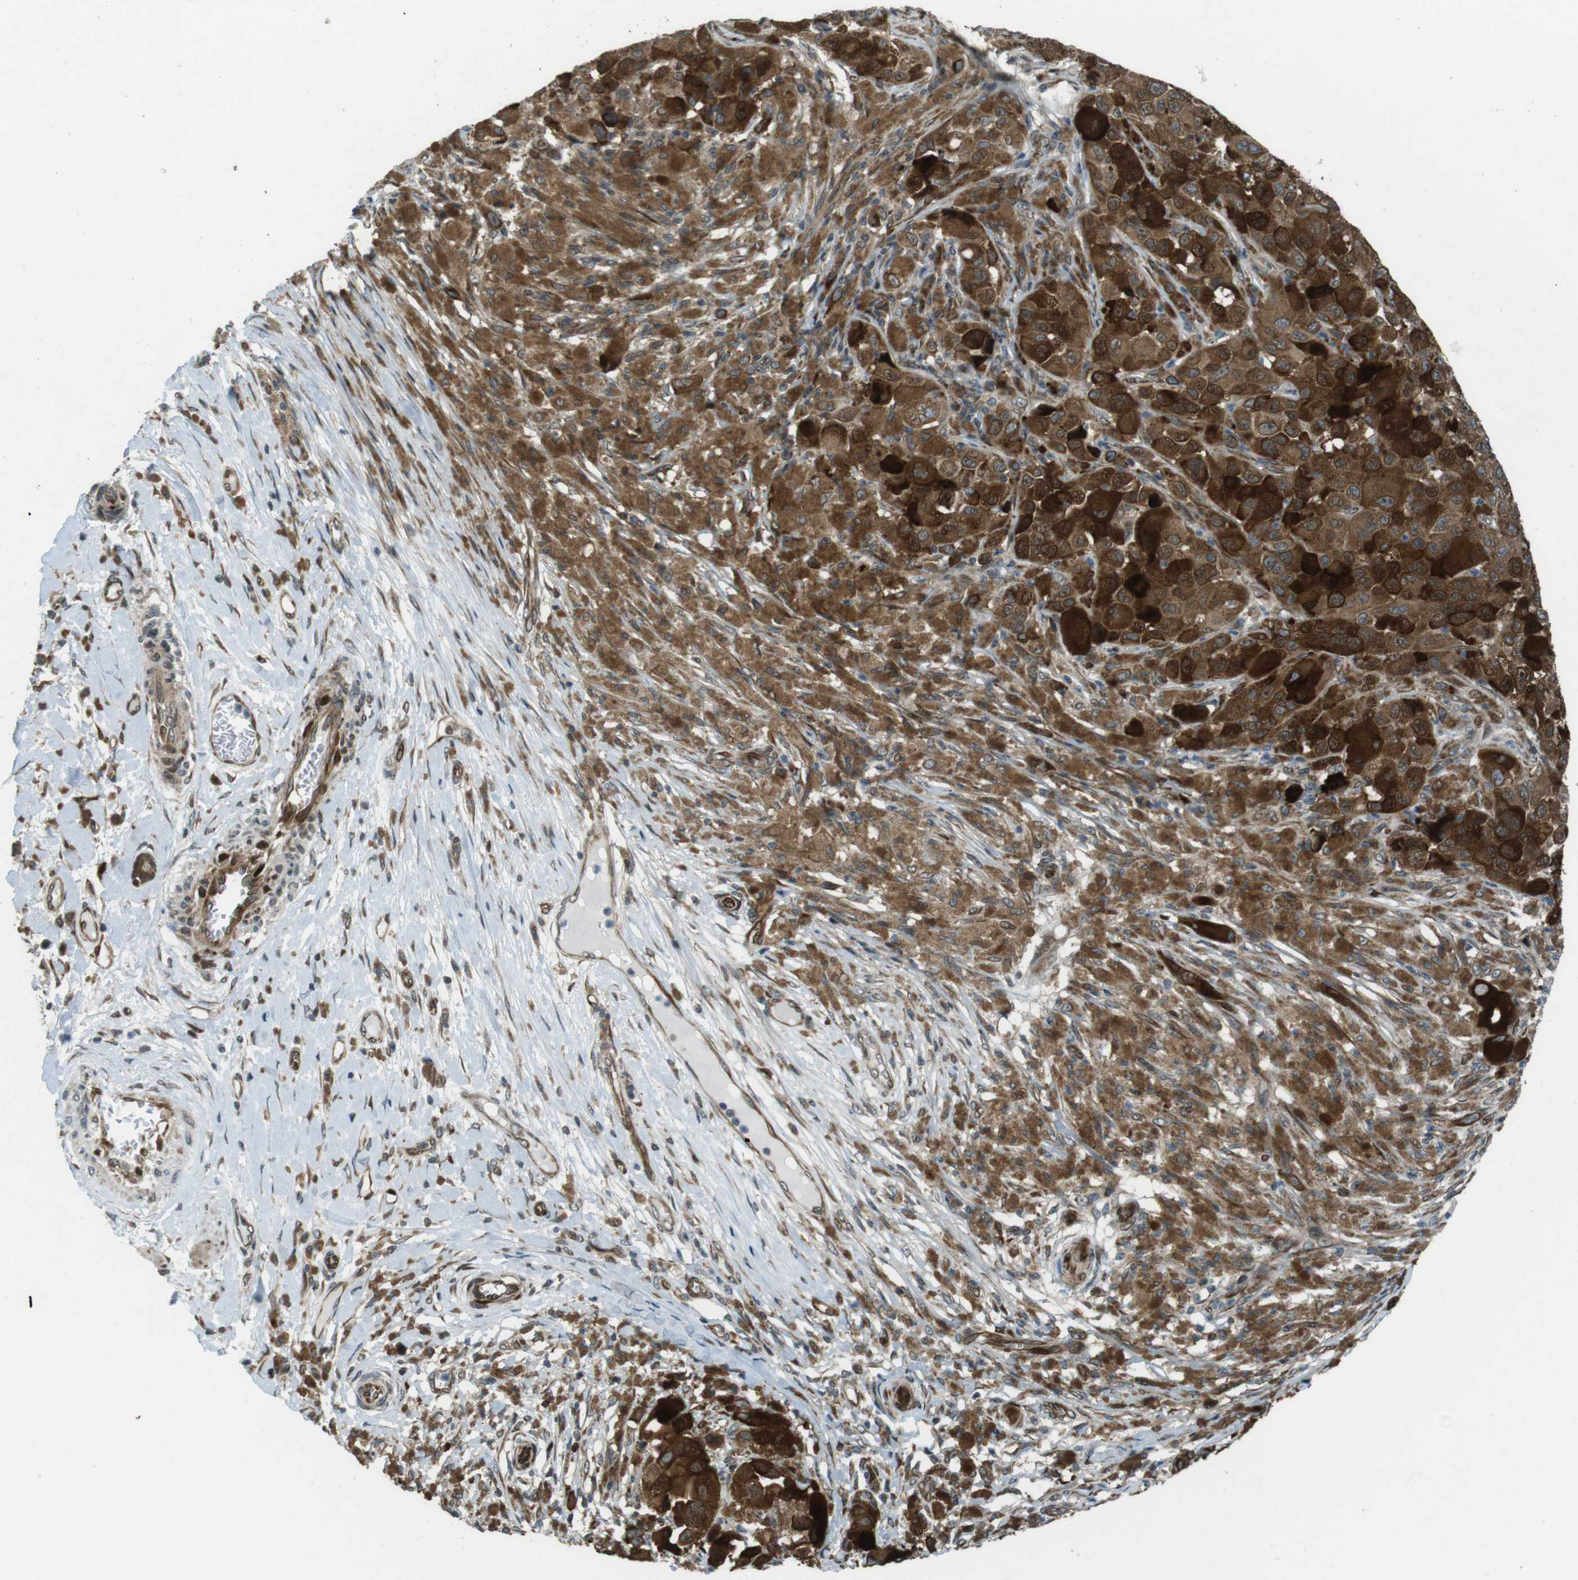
{"staining": {"intensity": "strong", "quantity": ">75%", "location": "cytoplasmic/membranous"}, "tissue": "melanoma", "cell_type": "Tumor cells", "image_type": "cancer", "snomed": [{"axis": "morphology", "description": "Malignant melanoma, NOS"}, {"axis": "topography", "description": "Skin"}], "caption": "Melanoma tissue displays strong cytoplasmic/membranous positivity in about >75% of tumor cells", "gene": "ZNF330", "patient": {"sex": "male", "age": 96}}